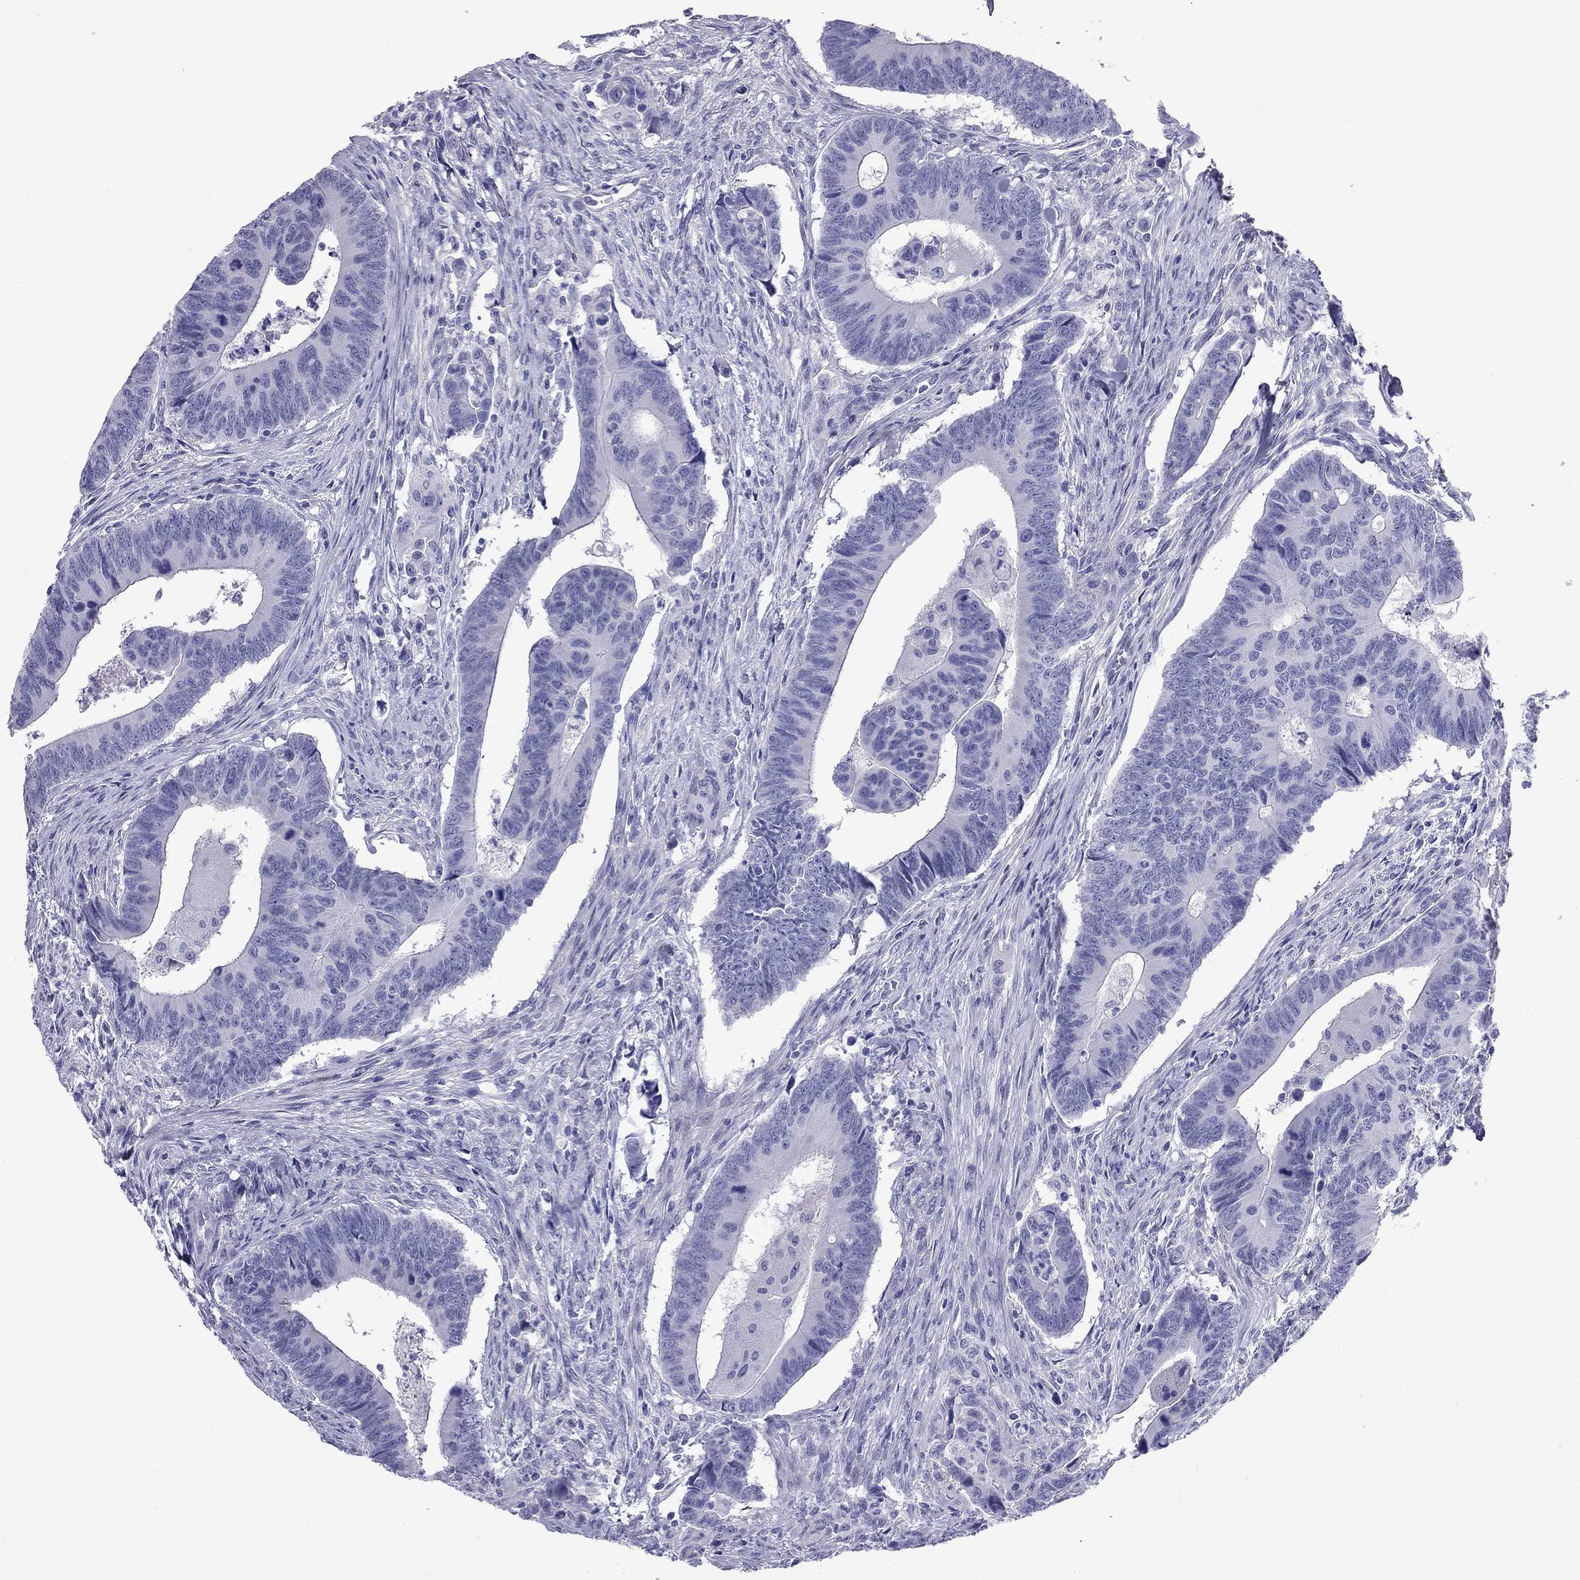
{"staining": {"intensity": "negative", "quantity": "none", "location": "none"}, "tissue": "colorectal cancer", "cell_type": "Tumor cells", "image_type": "cancer", "snomed": [{"axis": "morphology", "description": "Adenocarcinoma, NOS"}, {"axis": "topography", "description": "Rectum"}], "caption": "There is no significant staining in tumor cells of colorectal cancer (adenocarcinoma).", "gene": "FSCN3", "patient": {"sex": "male", "age": 67}}